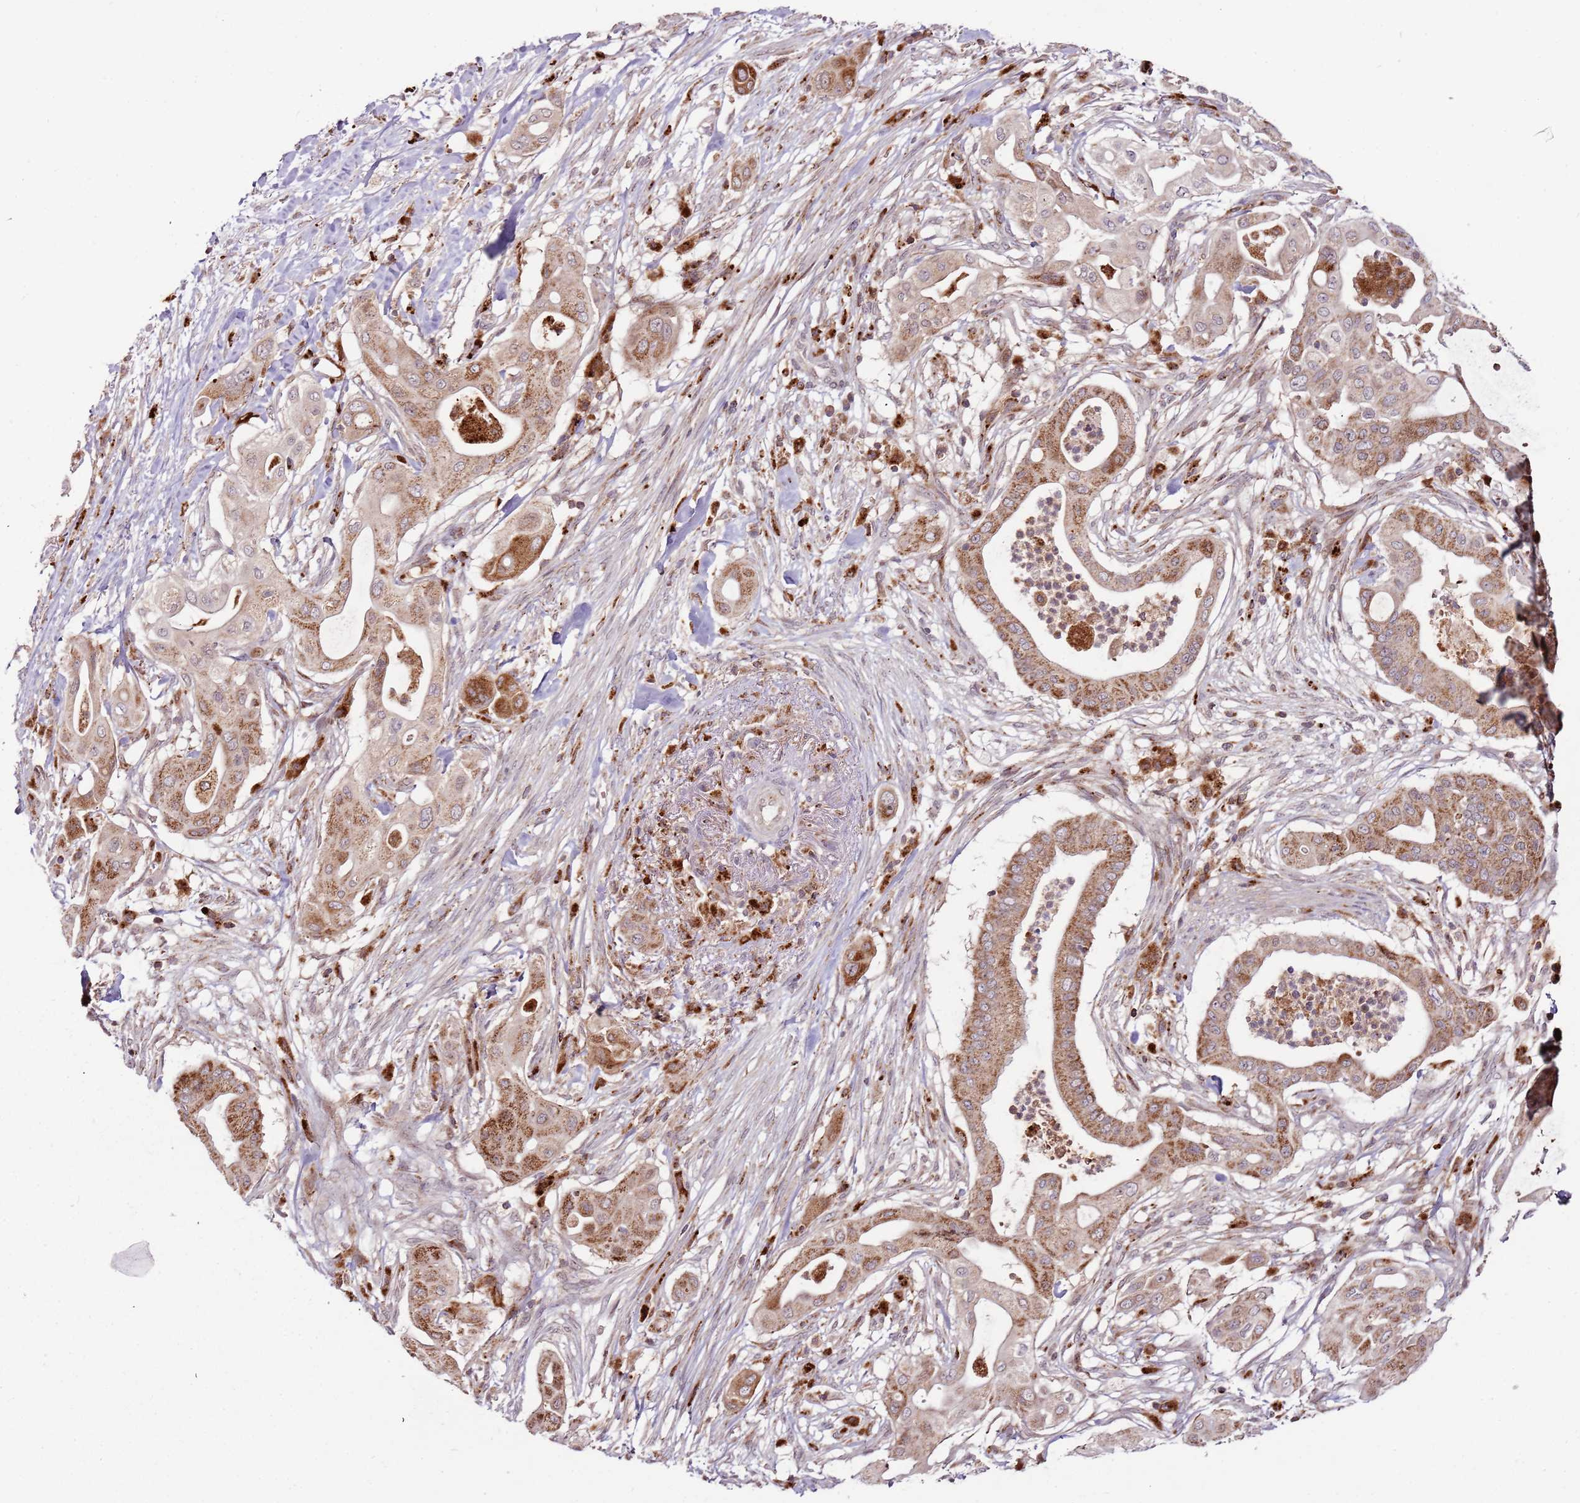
{"staining": {"intensity": "moderate", "quantity": ">75%", "location": "cytoplasmic/membranous"}, "tissue": "pancreatic cancer", "cell_type": "Tumor cells", "image_type": "cancer", "snomed": [{"axis": "morphology", "description": "Adenocarcinoma, NOS"}, {"axis": "topography", "description": "Pancreas"}], "caption": "Tumor cells demonstrate medium levels of moderate cytoplasmic/membranous staining in about >75% of cells in human pancreatic cancer.", "gene": "ULK3", "patient": {"sex": "male", "age": 68}}